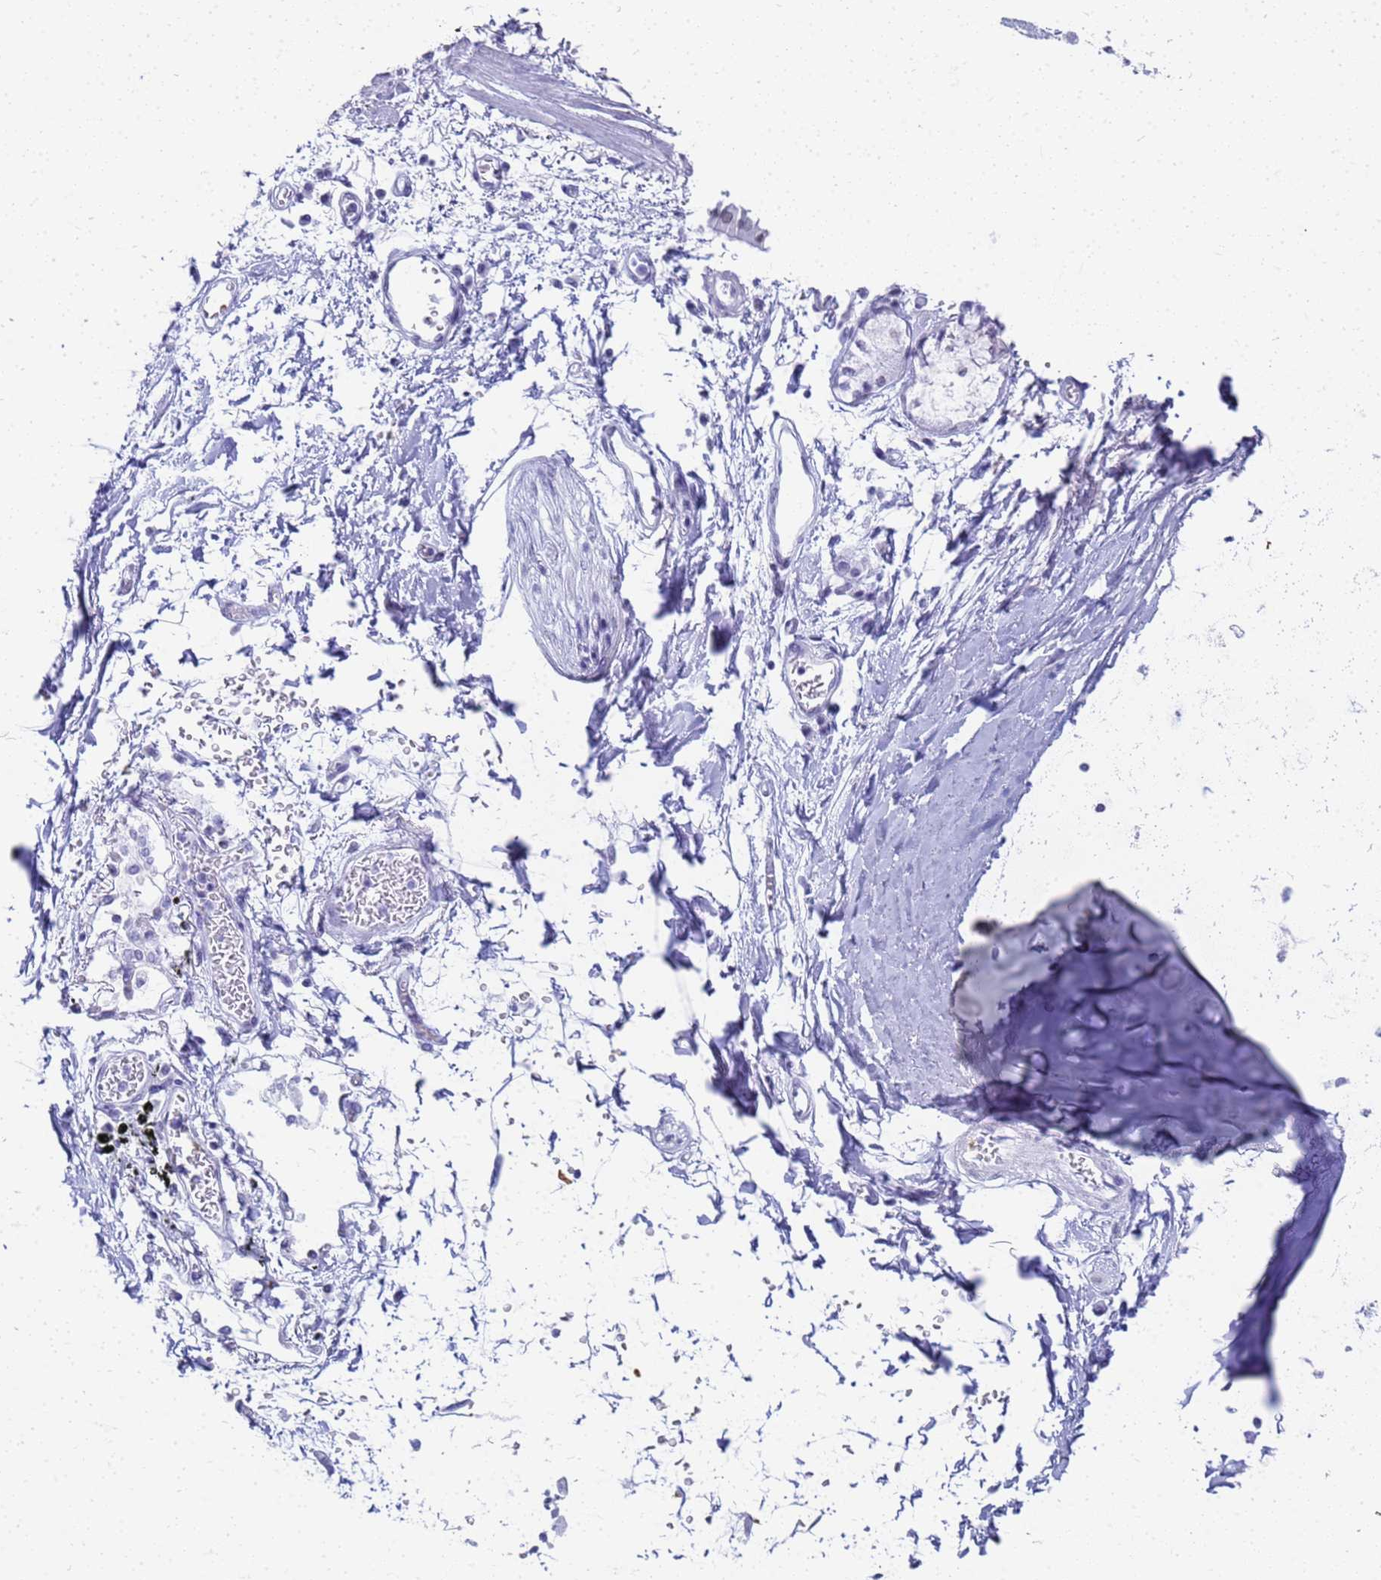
{"staining": {"intensity": "negative", "quantity": "none", "location": "none"}, "tissue": "adipose tissue", "cell_type": "Adipocytes", "image_type": "normal", "snomed": [{"axis": "morphology", "description": "Normal tissue, NOS"}, {"axis": "topography", "description": "Cartilage tissue"}], "caption": "Immunohistochemistry image of benign adipose tissue stained for a protein (brown), which displays no staining in adipocytes.", "gene": "SLC7A9", "patient": {"sex": "male", "age": 73}}